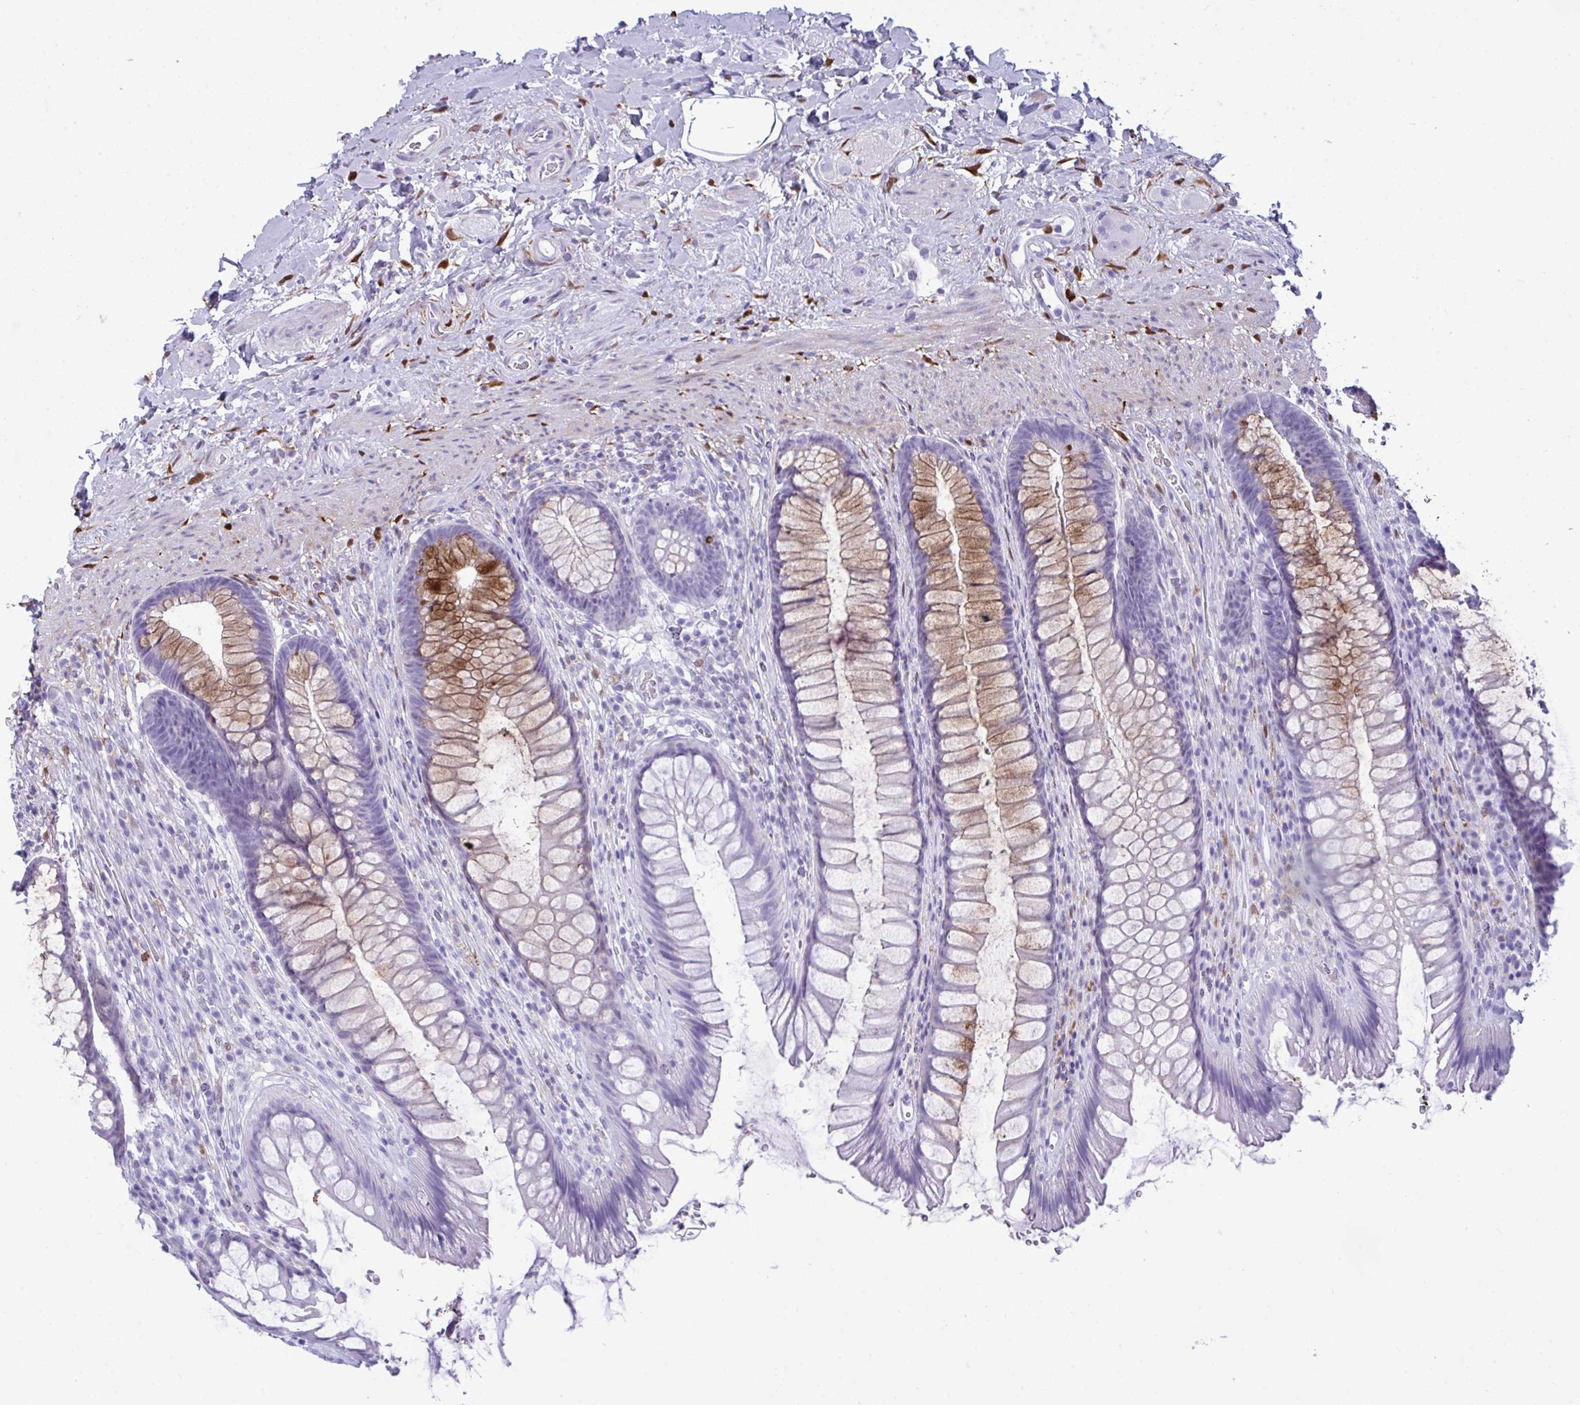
{"staining": {"intensity": "strong", "quantity": "<25%", "location": "cytoplasmic/membranous"}, "tissue": "rectum", "cell_type": "Glandular cells", "image_type": "normal", "snomed": [{"axis": "morphology", "description": "Normal tissue, NOS"}, {"axis": "topography", "description": "Rectum"}], "caption": "Glandular cells demonstrate medium levels of strong cytoplasmic/membranous positivity in approximately <25% of cells in benign rectum.", "gene": "ARHGAP42", "patient": {"sex": "male", "age": 53}}